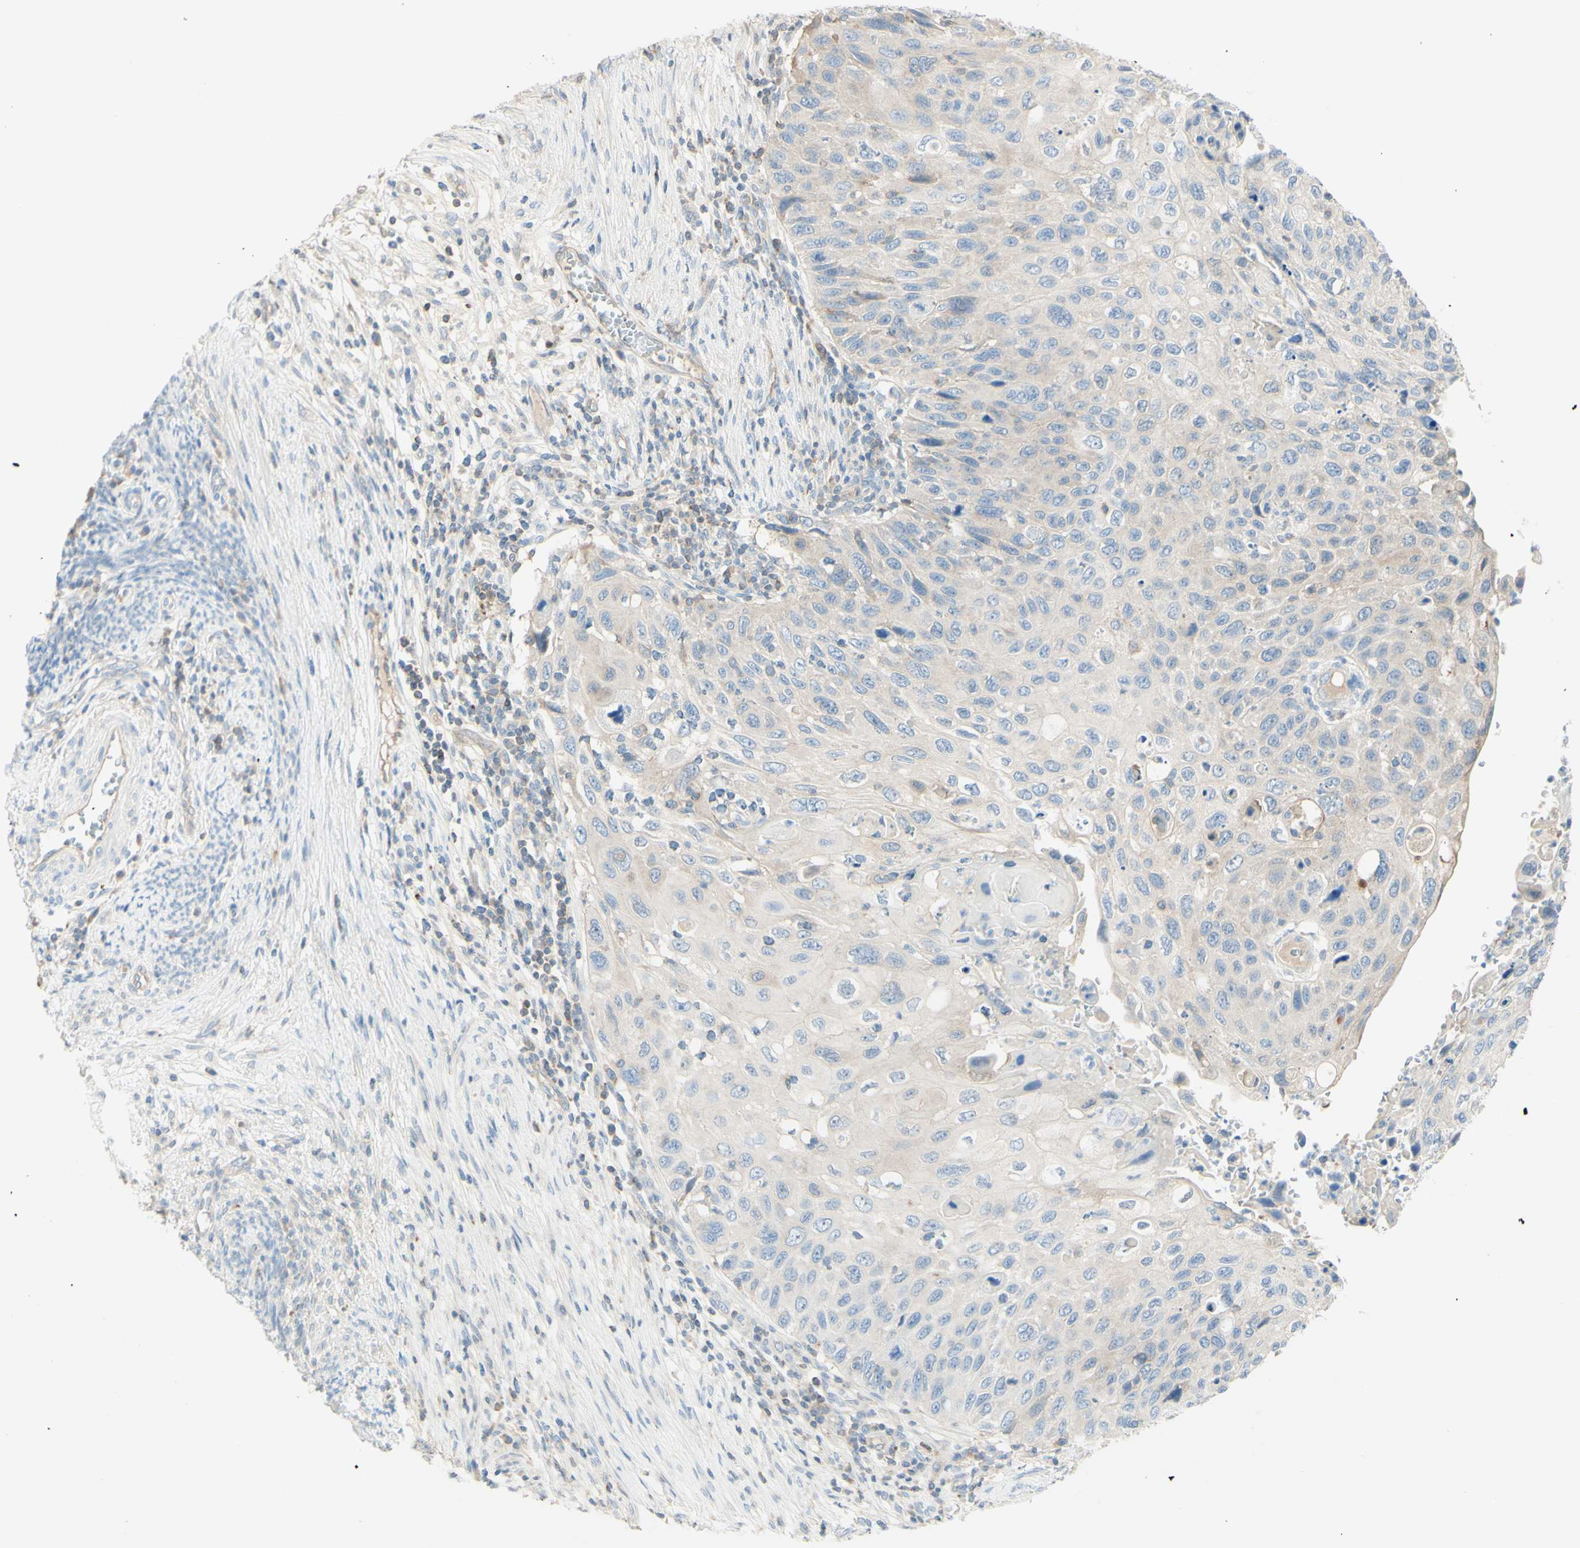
{"staining": {"intensity": "negative", "quantity": "none", "location": "none"}, "tissue": "cervical cancer", "cell_type": "Tumor cells", "image_type": "cancer", "snomed": [{"axis": "morphology", "description": "Squamous cell carcinoma, NOS"}, {"axis": "topography", "description": "Cervix"}], "caption": "This is a image of immunohistochemistry staining of squamous cell carcinoma (cervical), which shows no staining in tumor cells.", "gene": "MTM1", "patient": {"sex": "female", "age": 70}}